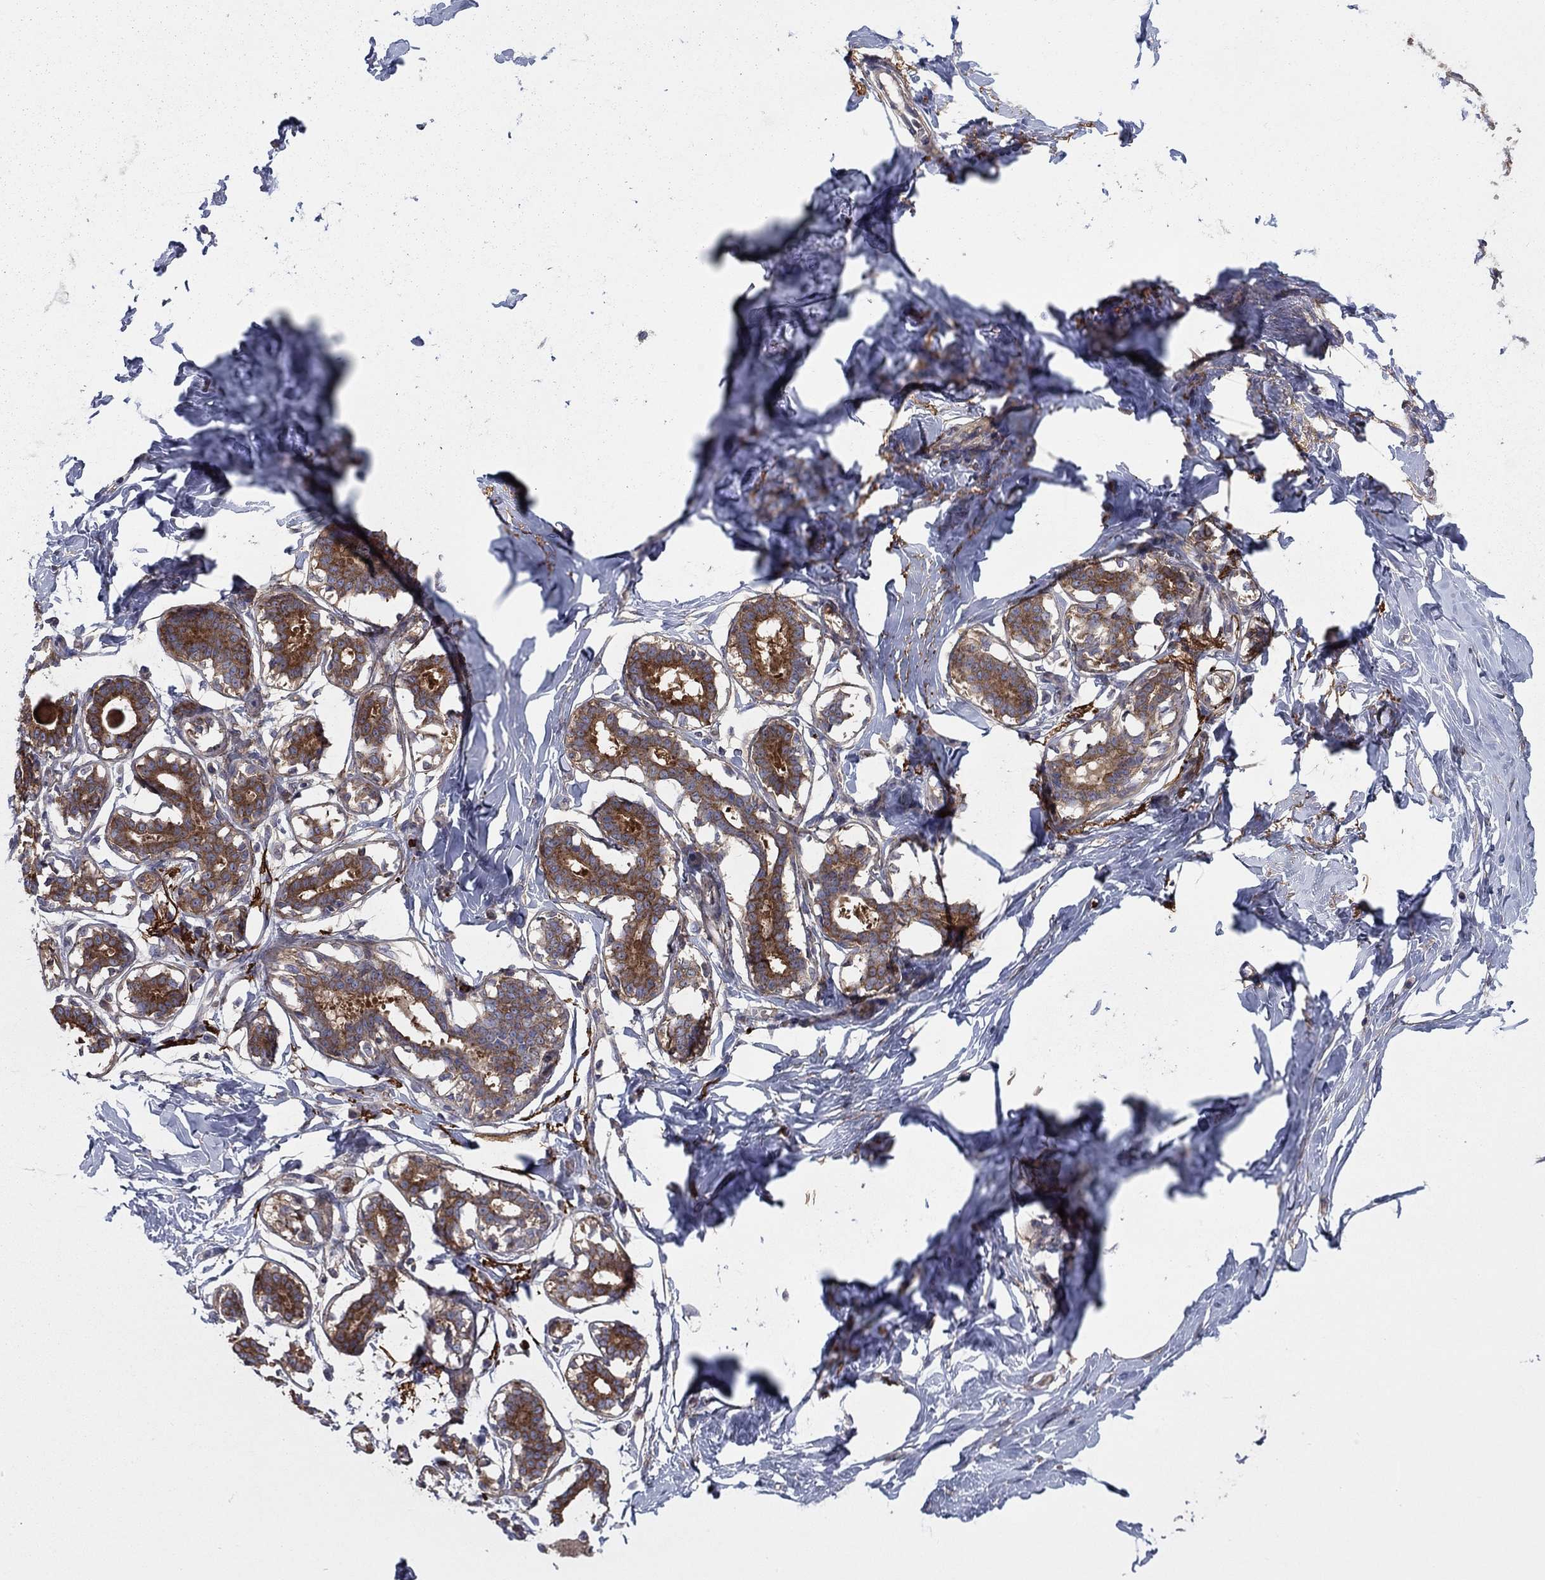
{"staining": {"intensity": "negative", "quantity": "none", "location": "none"}, "tissue": "breast", "cell_type": "Adipocytes", "image_type": "normal", "snomed": [{"axis": "morphology", "description": "Normal tissue, NOS"}, {"axis": "morphology", "description": "Lobular carcinoma, in situ"}, {"axis": "topography", "description": "Breast"}], "caption": "Breast was stained to show a protein in brown. There is no significant expression in adipocytes. (DAB (3,3'-diaminobenzidine) IHC, high magnification).", "gene": "RNF123", "patient": {"sex": "female", "age": 35}}